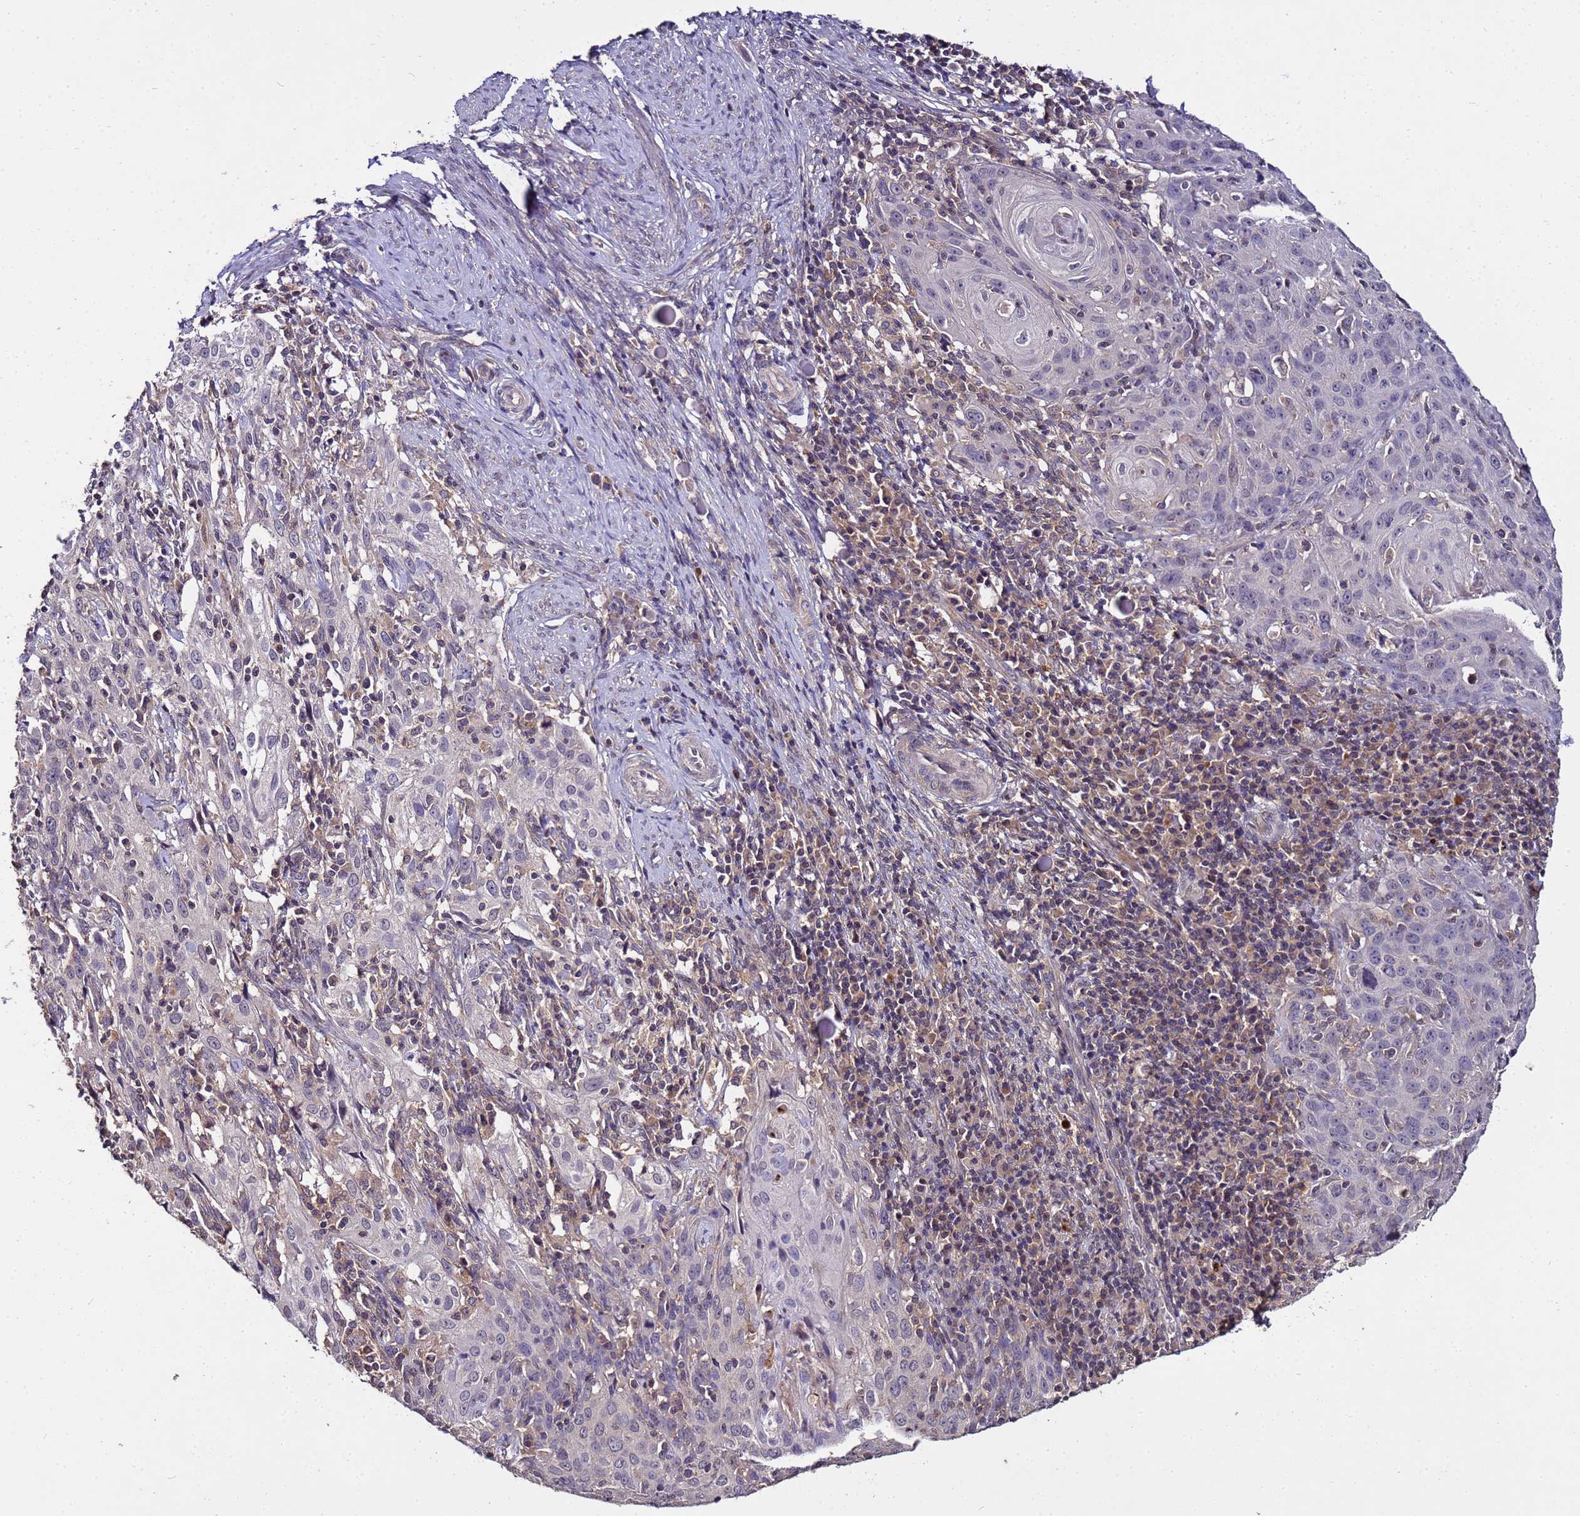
{"staining": {"intensity": "negative", "quantity": "none", "location": "none"}, "tissue": "cervical cancer", "cell_type": "Tumor cells", "image_type": "cancer", "snomed": [{"axis": "morphology", "description": "Squamous cell carcinoma, NOS"}, {"axis": "topography", "description": "Cervix"}], "caption": "A high-resolution photomicrograph shows immunohistochemistry (IHC) staining of cervical squamous cell carcinoma, which reveals no significant positivity in tumor cells.", "gene": "GSPT2", "patient": {"sex": "female", "age": 50}}